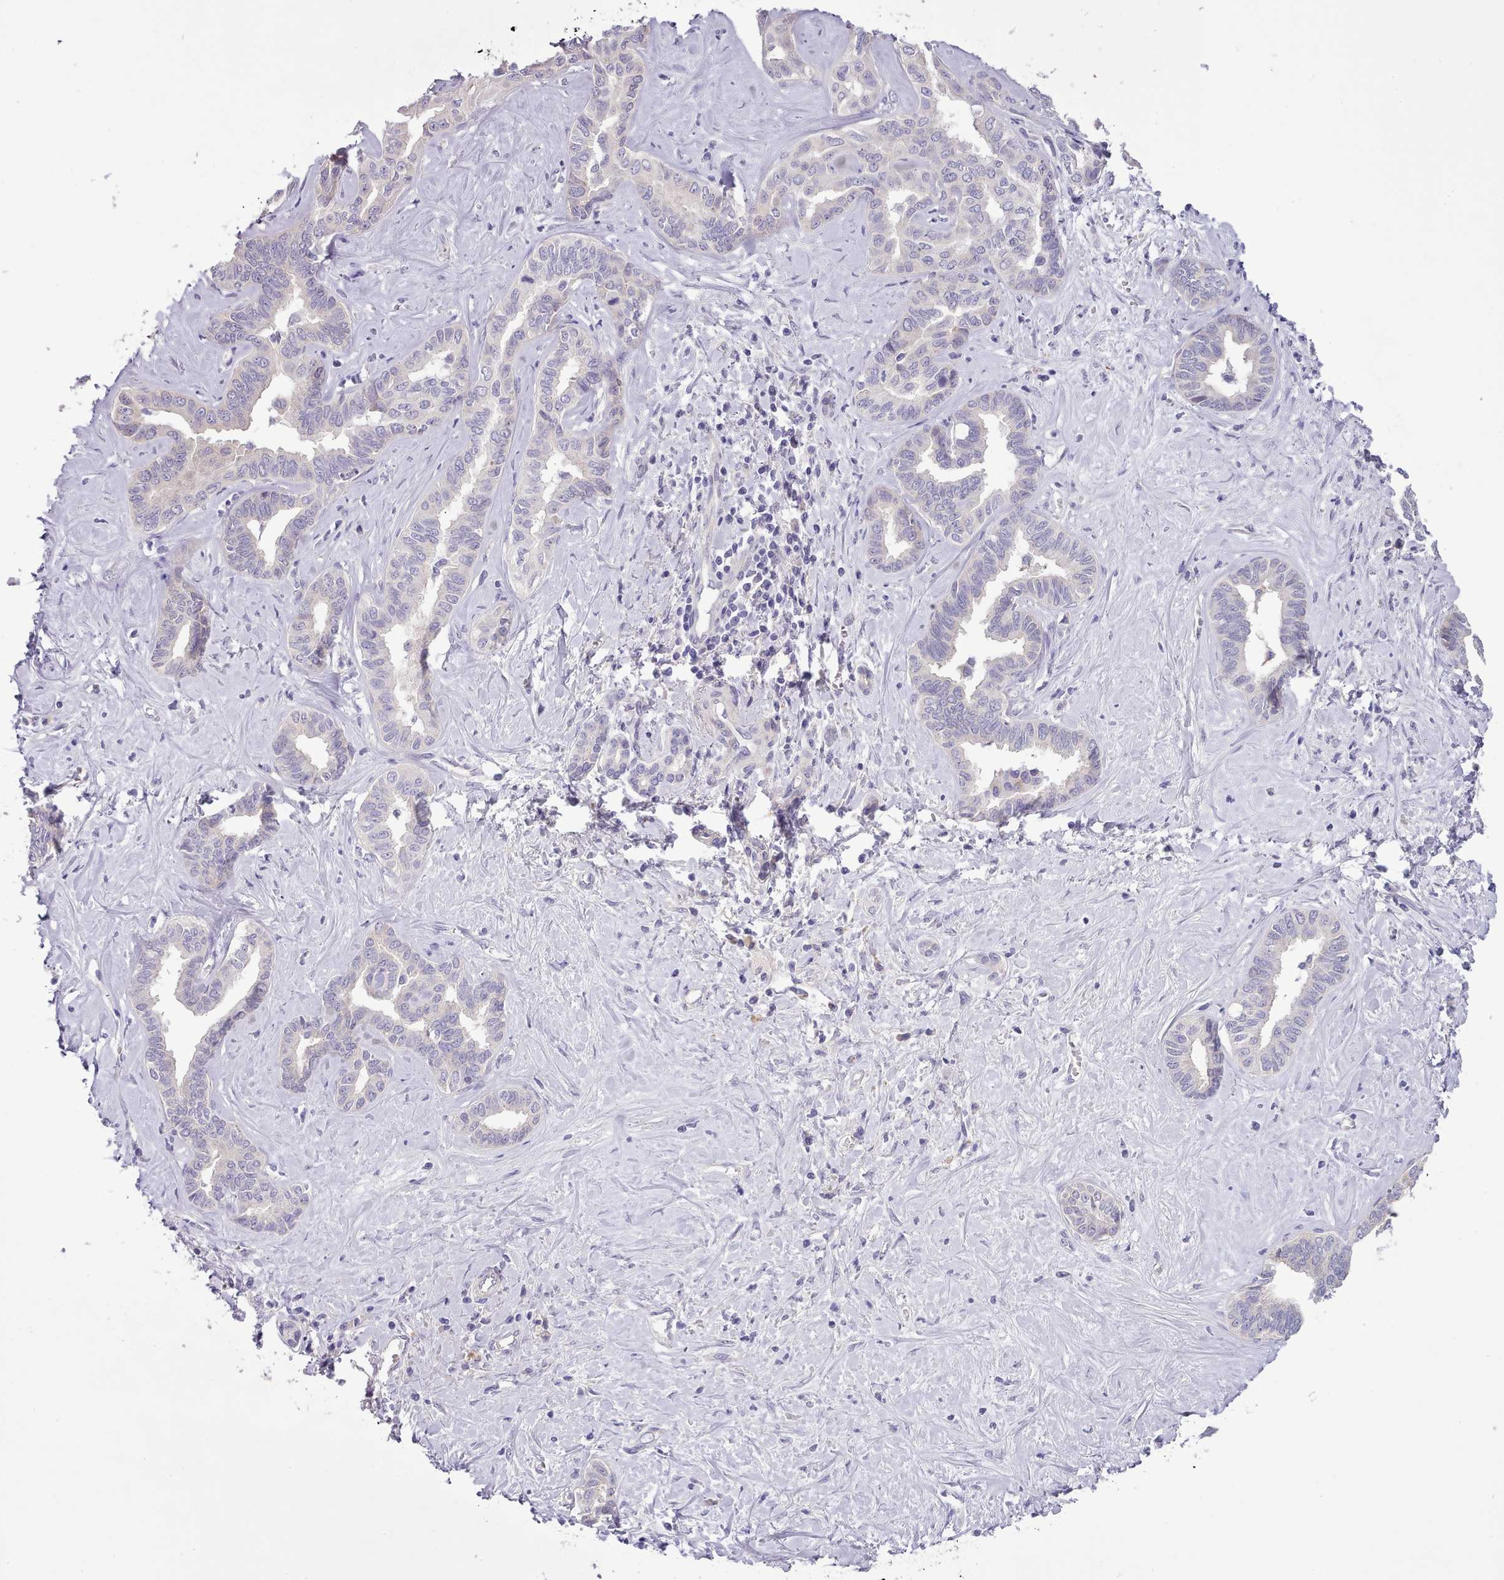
{"staining": {"intensity": "negative", "quantity": "none", "location": "none"}, "tissue": "liver cancer", "cell_type": "Tumor cells", "image_type": "cancer", "snomed": [{"axis": "morphology", "description": "Cholangiocarcinoma"}, {"axis": "topography", "description": "Liver"}], "caption": "A photomicrograph of human liver cancer is negative for staining in tumor cells.", "gene": "SETX", "patient": {"sex": "female", "age": 77}}